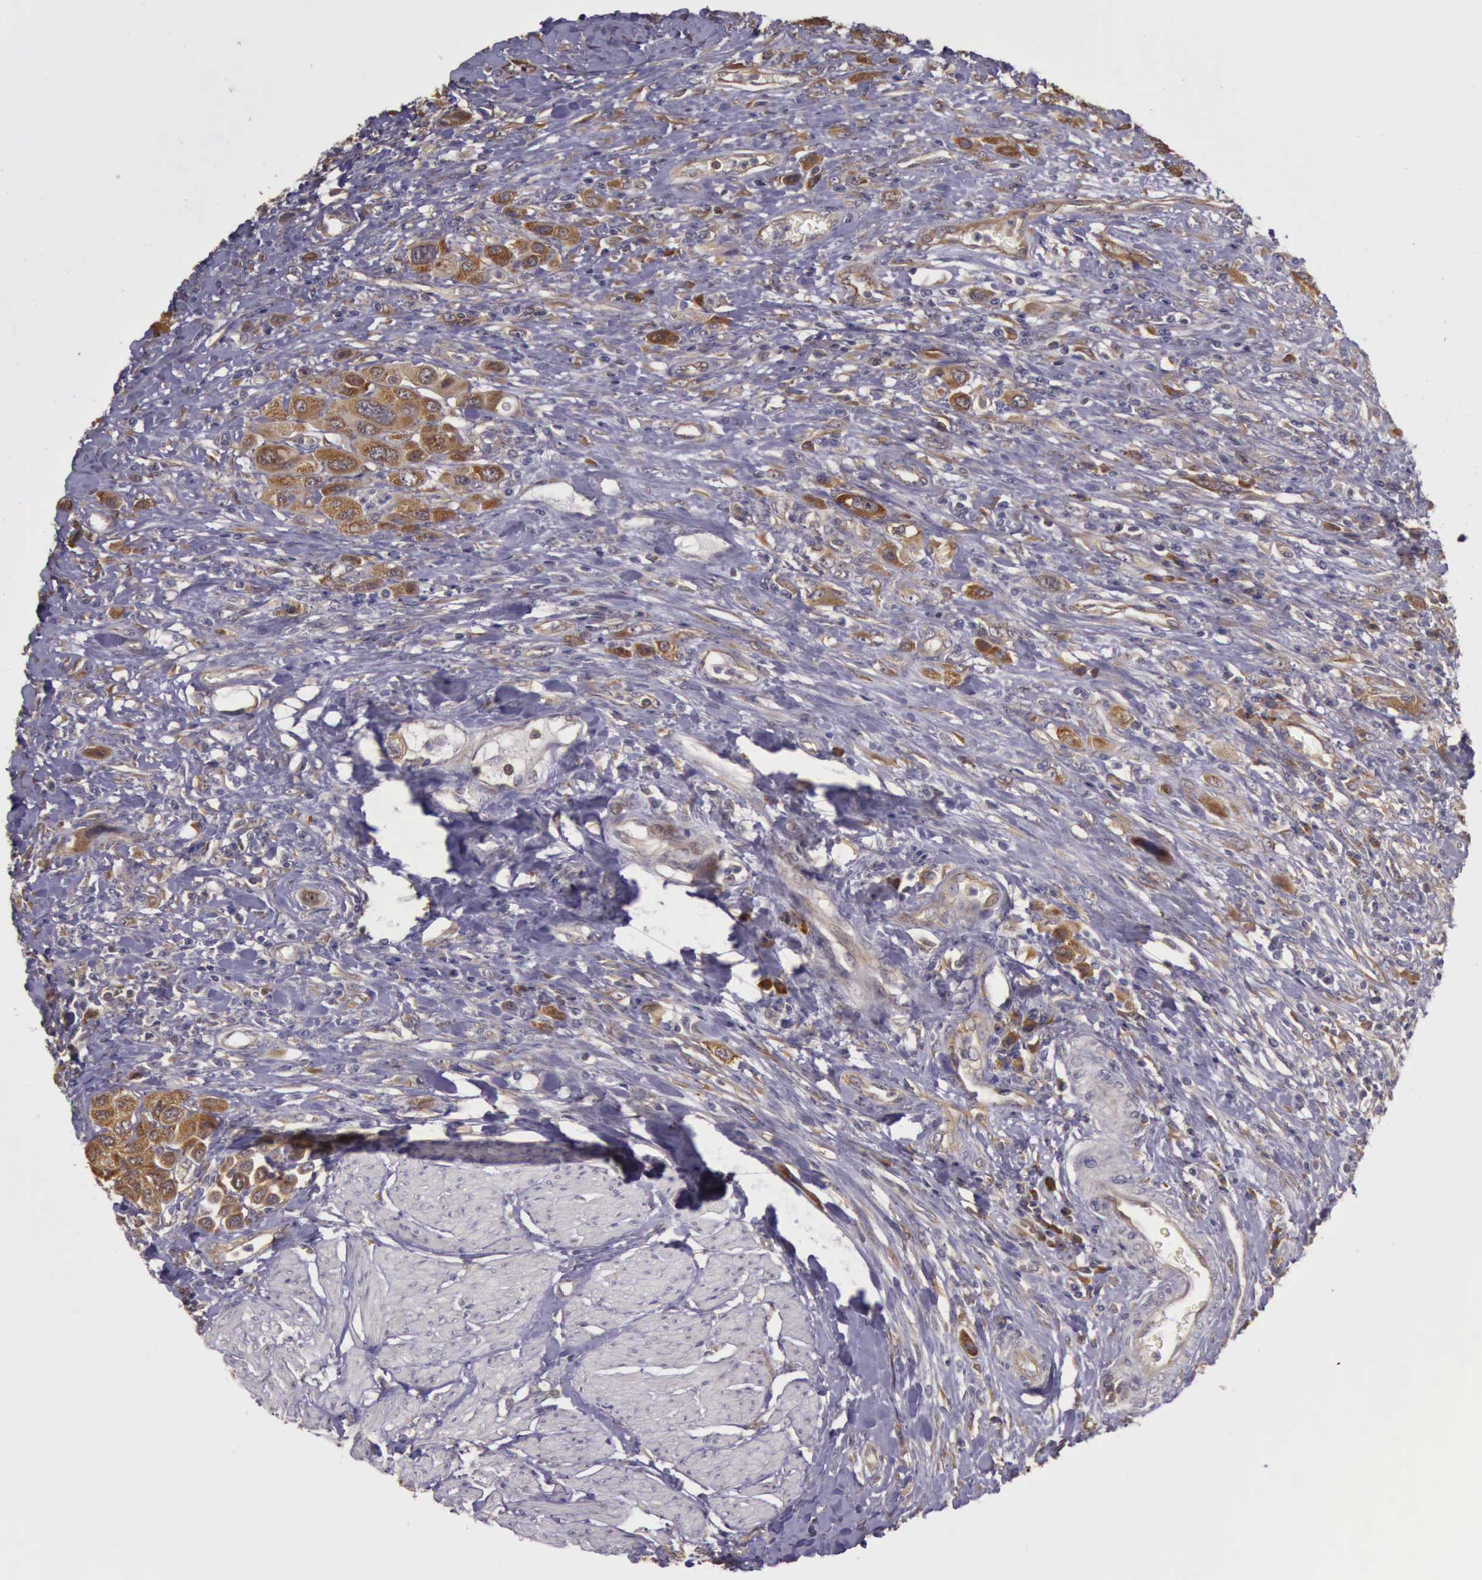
{"staining": {"intensity": "strong", "quantity": ">75%", "location": "cytoplasmic/membranous"}, "tissue": "urothelial cancer", "cell_type": "Tumor cells", "image_type": "cancer", "snomed": [{"axis": "morphology", "description": "Urothelial carcinoma, High grade"}, {"axis": "topography", "description": "Urinary bladder"}], "caption": "Urothelial cancer tissue demonstrates strong cytoplasmic/membranous positivity in approximately >75% of tumor cells Nuclei are stained in blue.", "gene": "EIF5", "patient": {"sex": "male", "age": 50}}